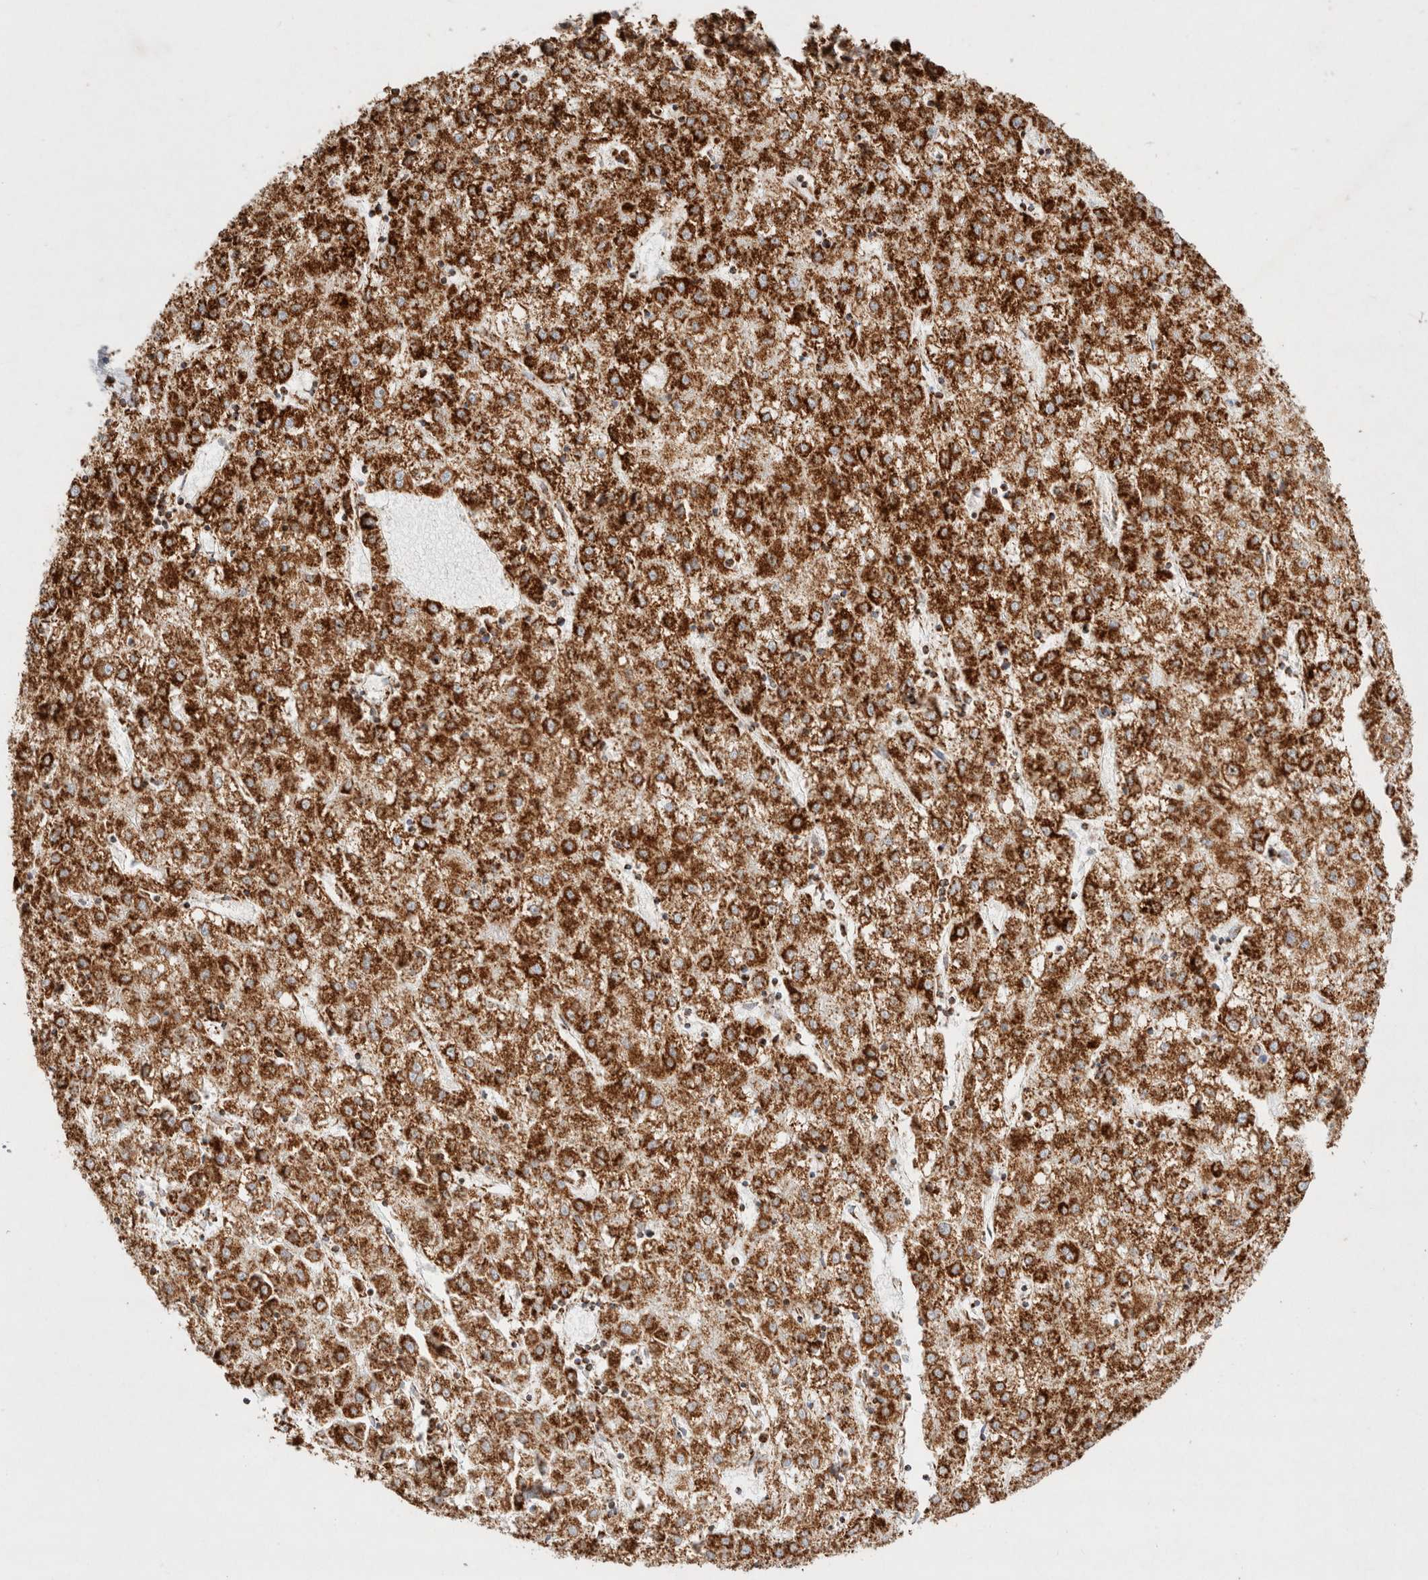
{"staining": {"intensity": "strong", "quantity": ">75%", "location": "cytoplasmic/membranous"}, "tissue": "liver cancer", "cell_type": "Tumor cells", "image_type": "cancer", "snomed": [{"axis": "morphology", "description": "Carcinoma, Hepatocellular, NOS"}, {"axis": "topography", "description": "Liver"}], "caption": "An image showing strong cytoplasmic/membranous expression in approximately >75% of tumor cells in liver hepatocellular carcinoma, as visualized by brown immunohistochemical staining.", "gene": "PHB2", "patient": {"sex": "male", "age": 72}}